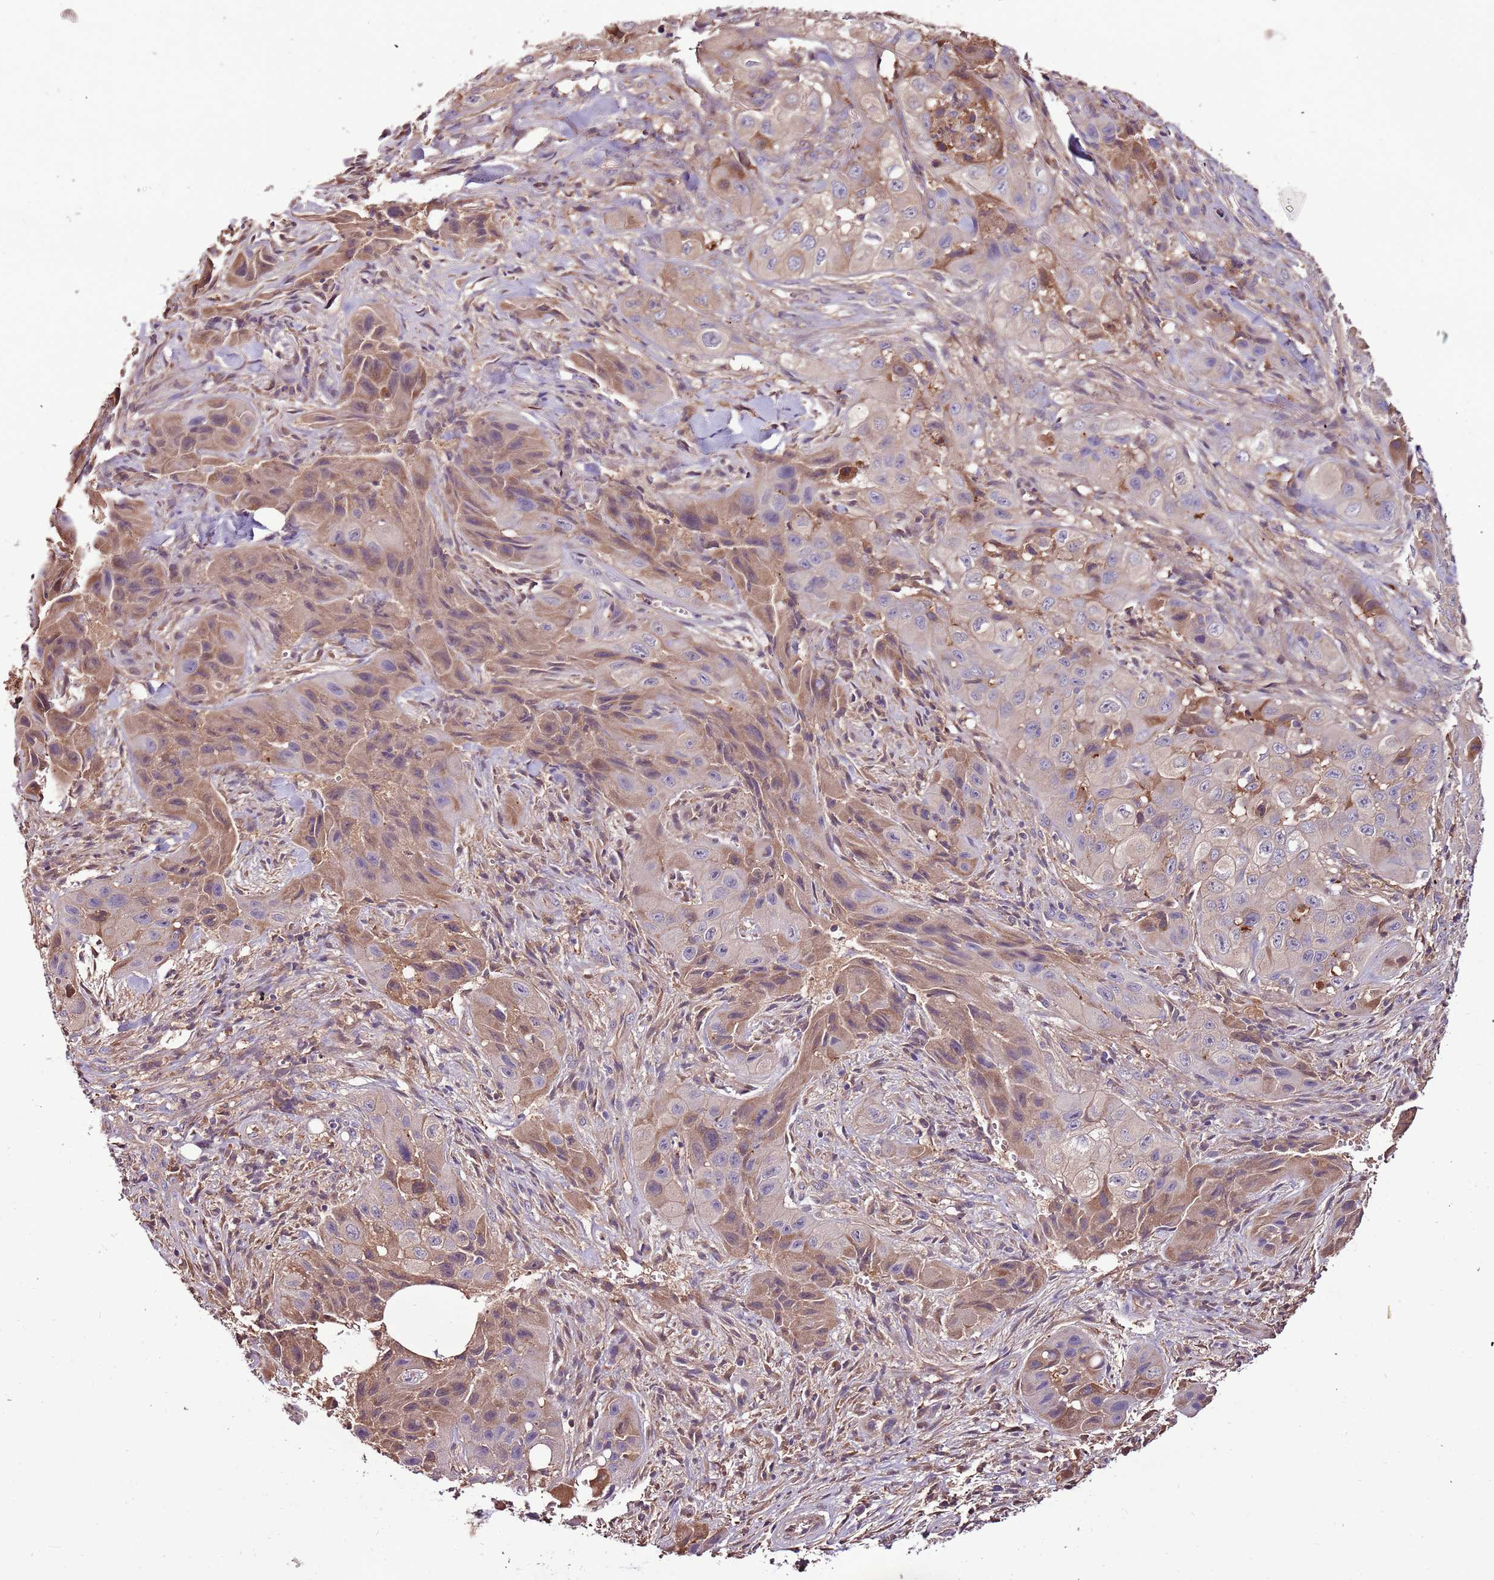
{"staining": {"intensity": "moderate", "quantity": "25%-75%", "location": "cytoplasmic/membranous"}, "tissue": "skin cancer", "cell_type": "Tumor cells", "image_type": "cancer", "snomed": [{"axis": "morphology", "description": "Squamous cell carcinoma, NOS"}, {"axis": "topography", "description": "Skin"}, {"axis": "topography", "description": "Subcutis"}], "caption": "This image demonstrates IHC staining of human squamous cell carcinoma (skin), with medium moderate cytoplasmic/membranous staining in about 25%-75% of tumor cells.", "gene": "DENR", "patient": {"sex": "male", "age": 73}}